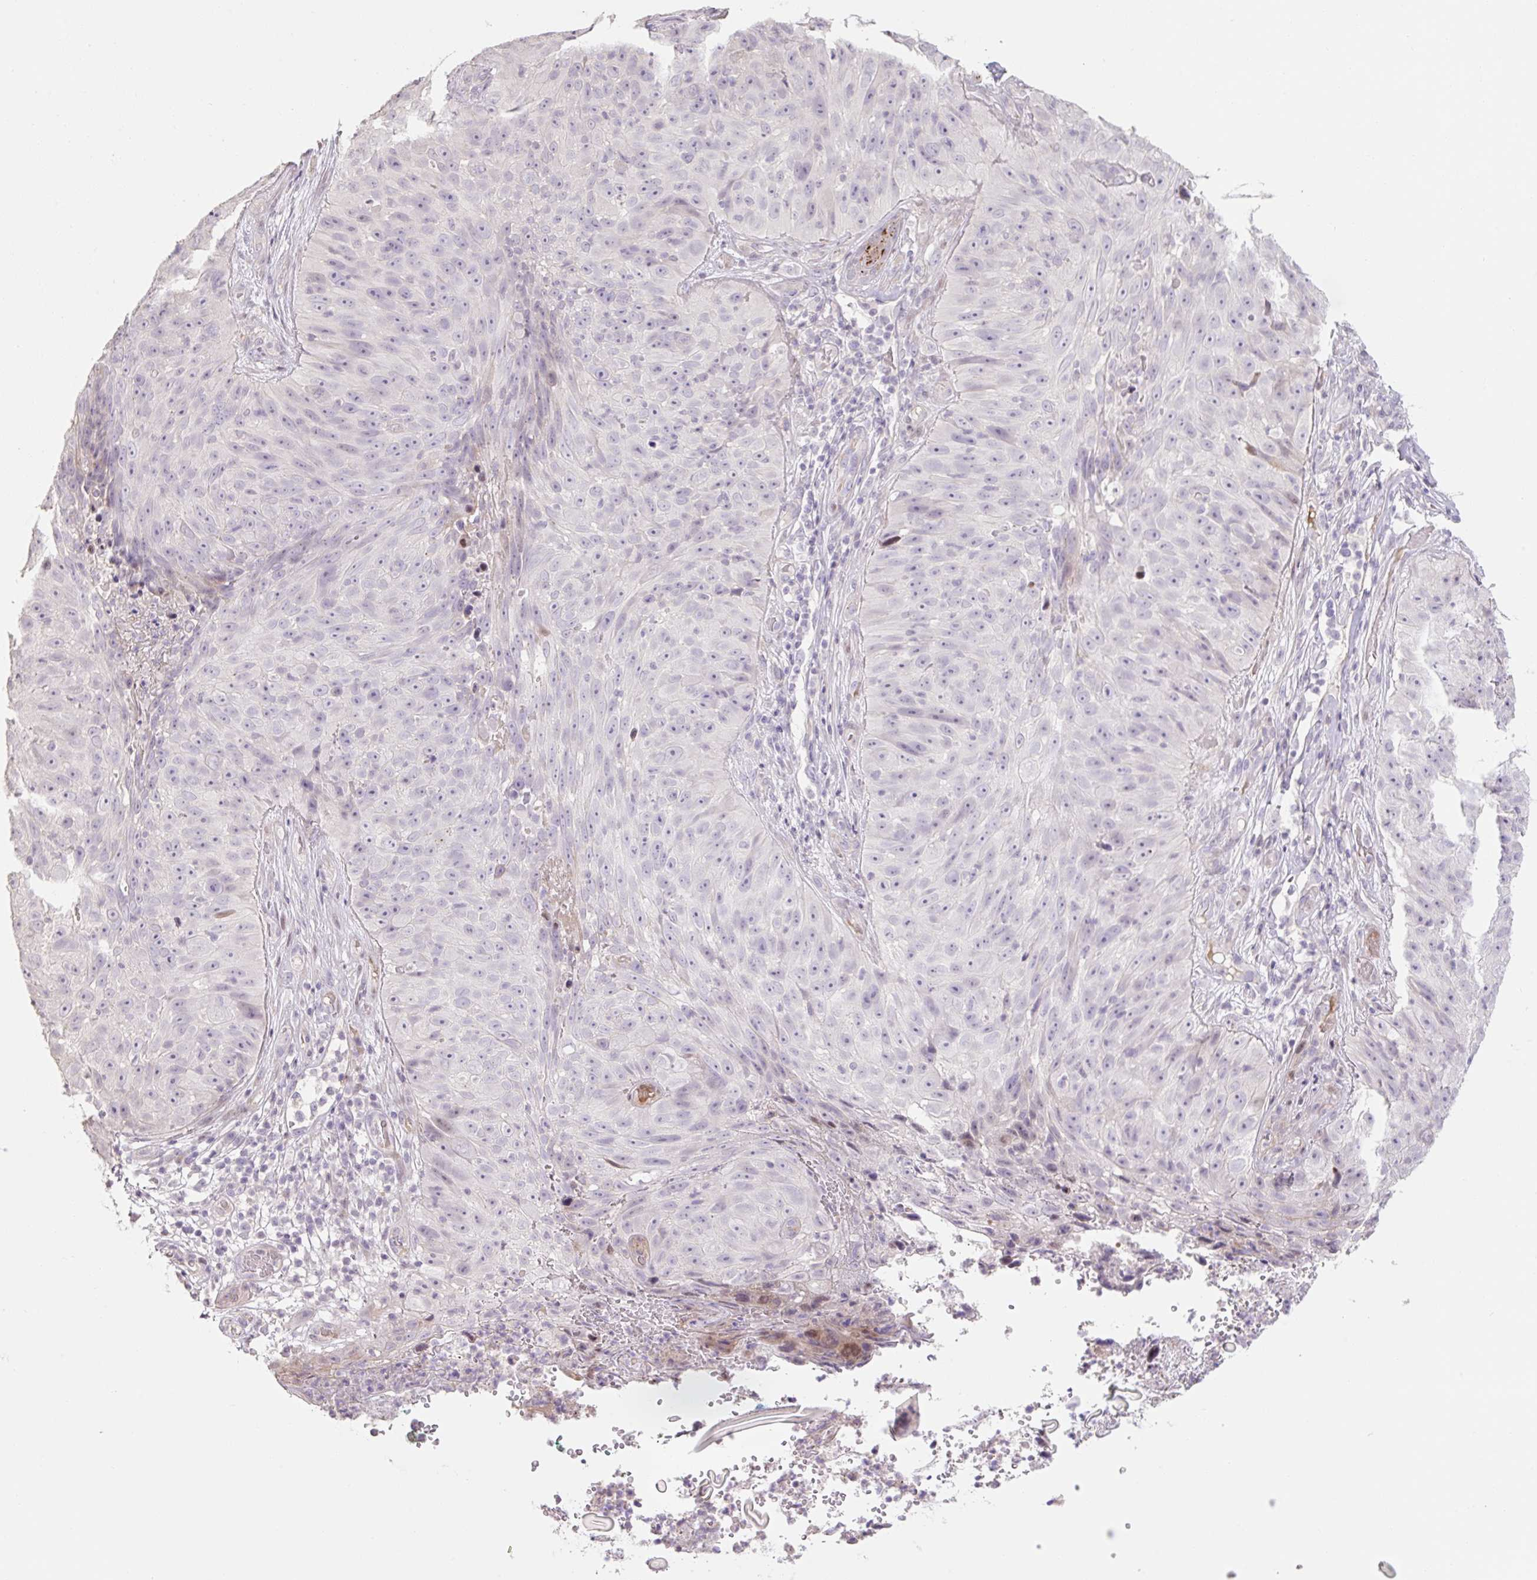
{"staining": {"intensity": "negative", "quantity": "none", "location": "none"}, "tissue": "skin cancer", "cell_type": "Tumor cells", "image_type": "cancer", "snomed": [{"axis": "morphology", "description": "Squamous cell carcinoma, NOS"}, {"axis": "topography", "description": "Skin"}], "caption": "DAB (3,3'-diaminobenzidine) immunohistochemical staining of skin squamous cell carcinoma reveals no significant staining in tumor cells.", "gene": "ZNF552", "patient": {"sex": "female", "age": 87}}